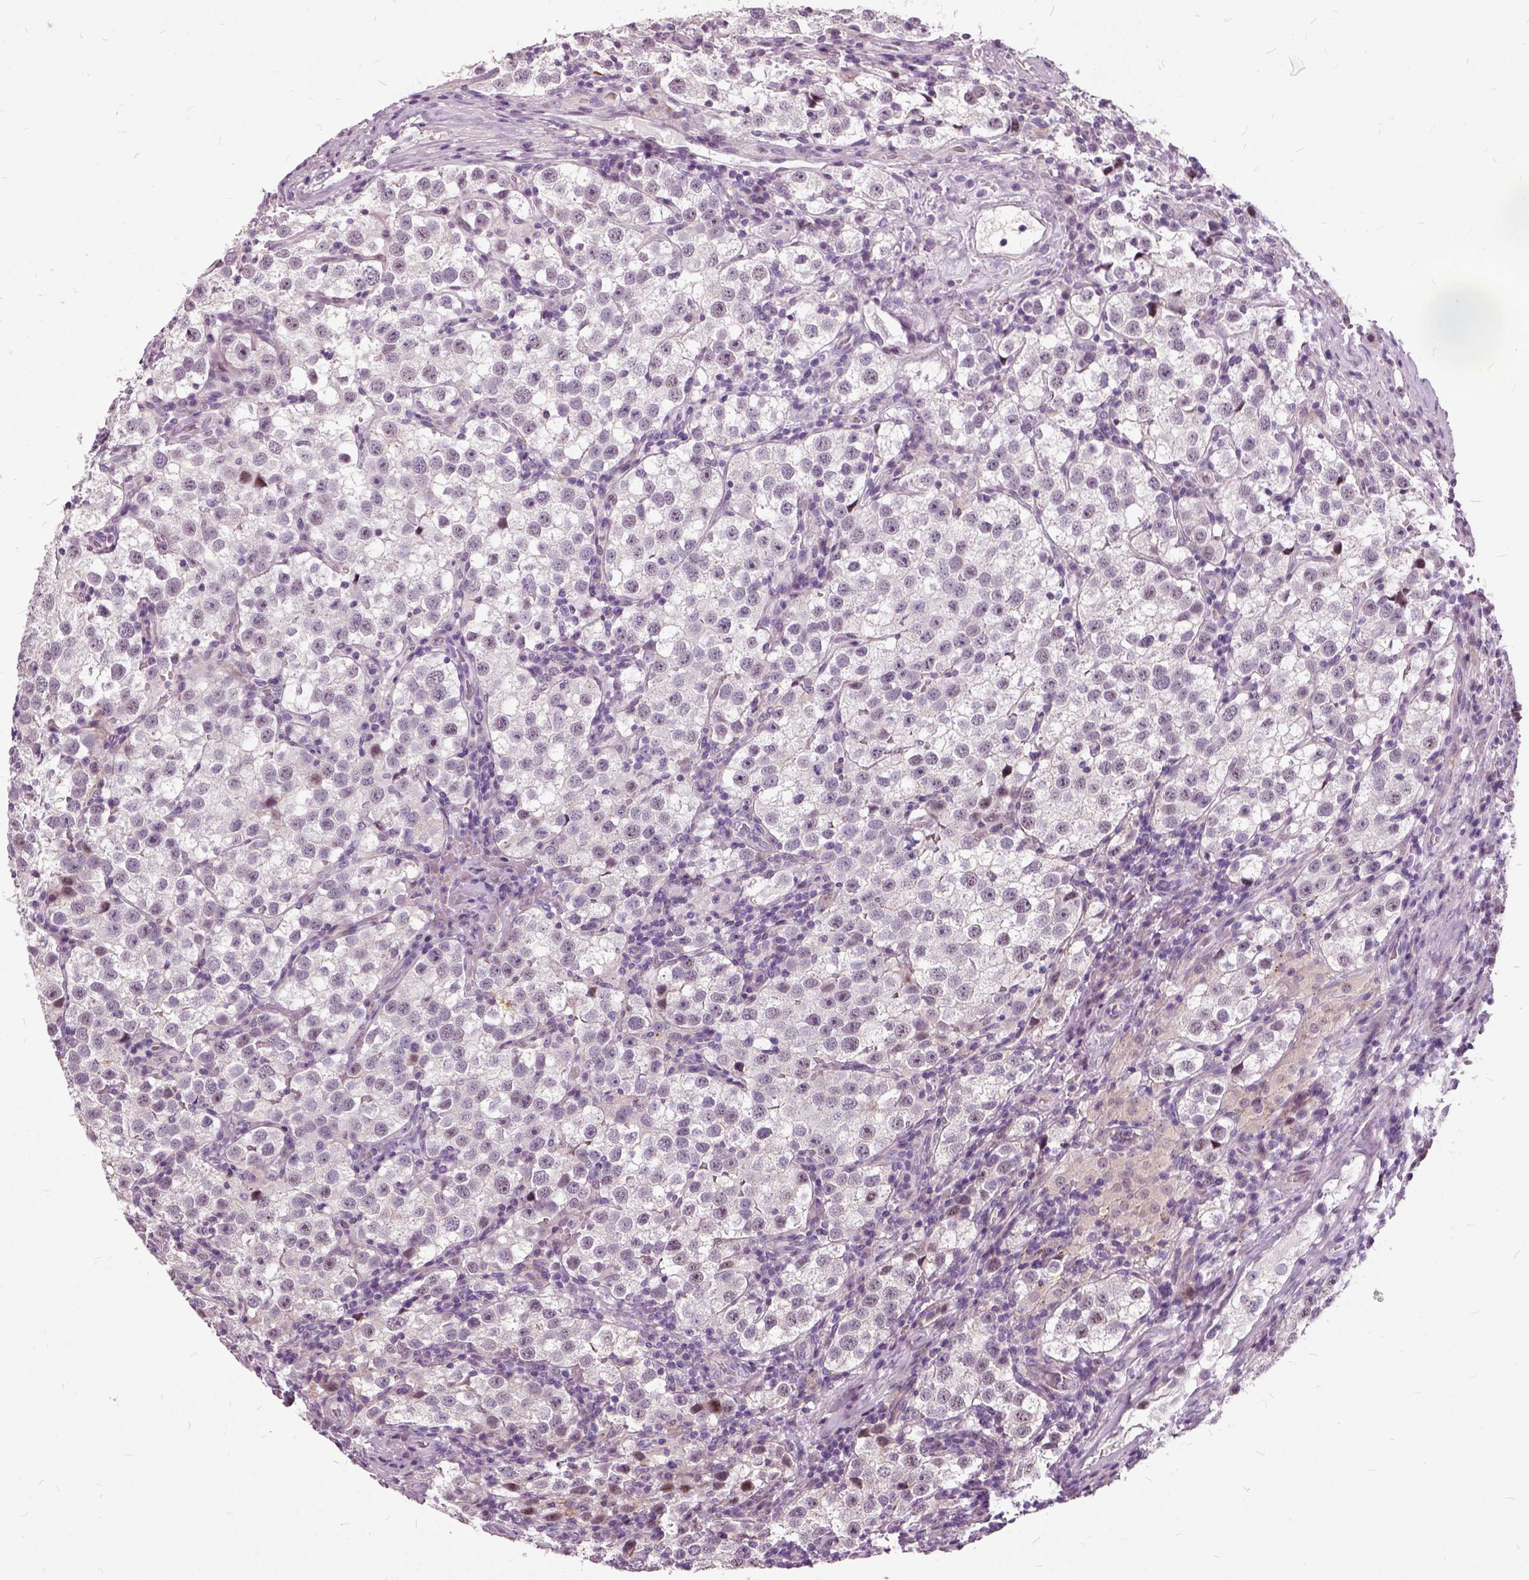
{"staining": {"intensity": "negative", "quantity": "none", "location": "none"}, "tissue": "testis cancer", "cell_type": "Tumor cells", "image_type": "cancer", "snomed": [{"axis": "morphology", "description": "Seminoma, NOS"}, {"axis": "topography", "description": "Testis"}], "caption": "A high-resolution image shows IHC staining of testis seminoma, which reveals no significant staining in tumor cells.", "gene": "ILRUN", "patient": {"sex": "male", "age": 37}}